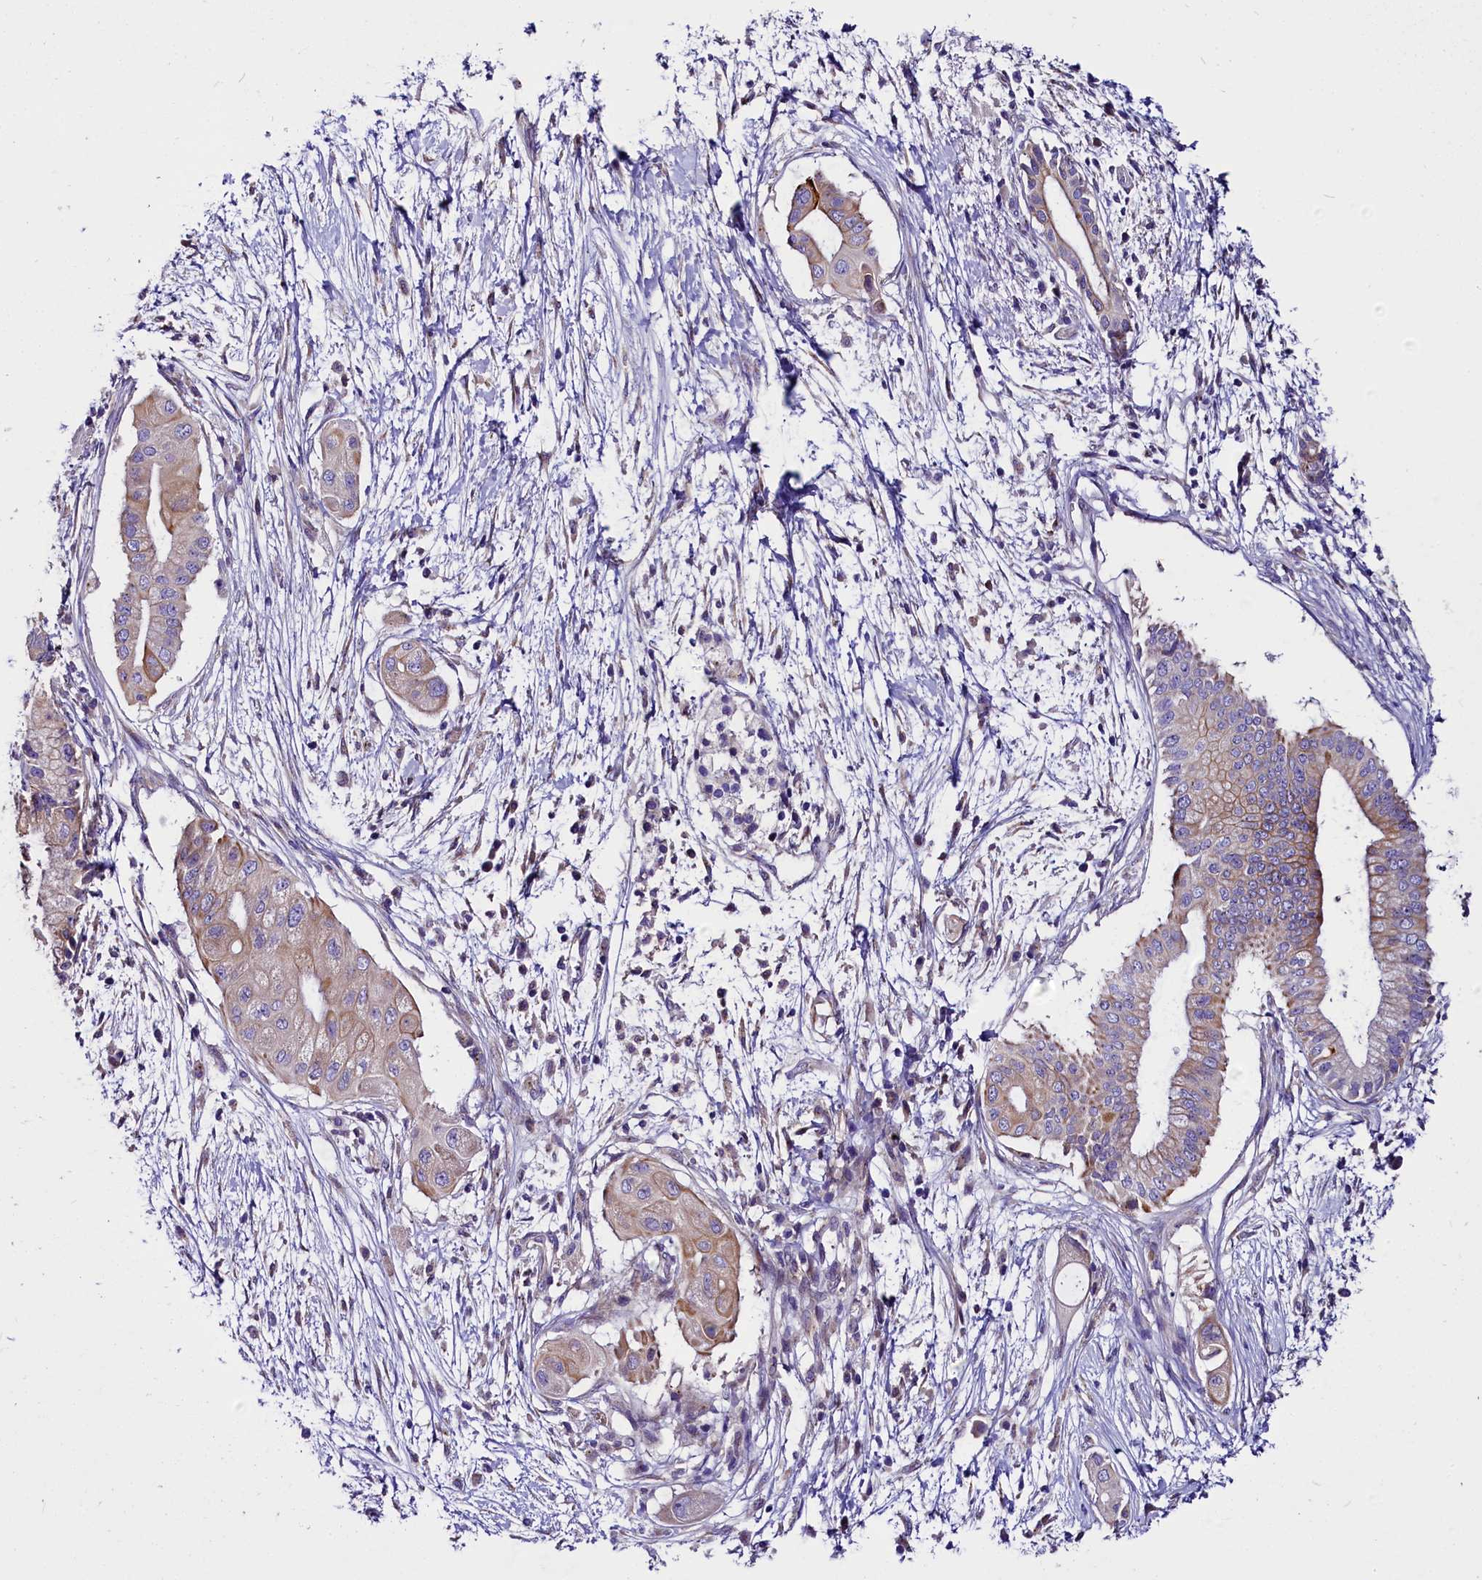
{"staining": {"intensity": "weak", "quantity": "25%-75%", "location": "cytoplasmic/membranous"}, "tissue": "pancreatic cancer", "cell_type": "Tumor cells", "image_type": "cancer", "snomed": [{"axis": "morphology", "description": "Adenocarcinoma, NOS"}, {"axis": "topography", "description": "Pancreas"}], "caption": "A photomicrograph of pancreatic cancer (adenocarcinoma) stained for a protein reveals weak cytoplasmic/membranous brown staining in tumor cells. The staining was performed using DAB to visualize the protein expression in brown, while the nuclei were stained in blue with hematoxylin (Magnification: 20x).", "gene": "CEP170", "patient": {"sex": "male", "age": 68}}